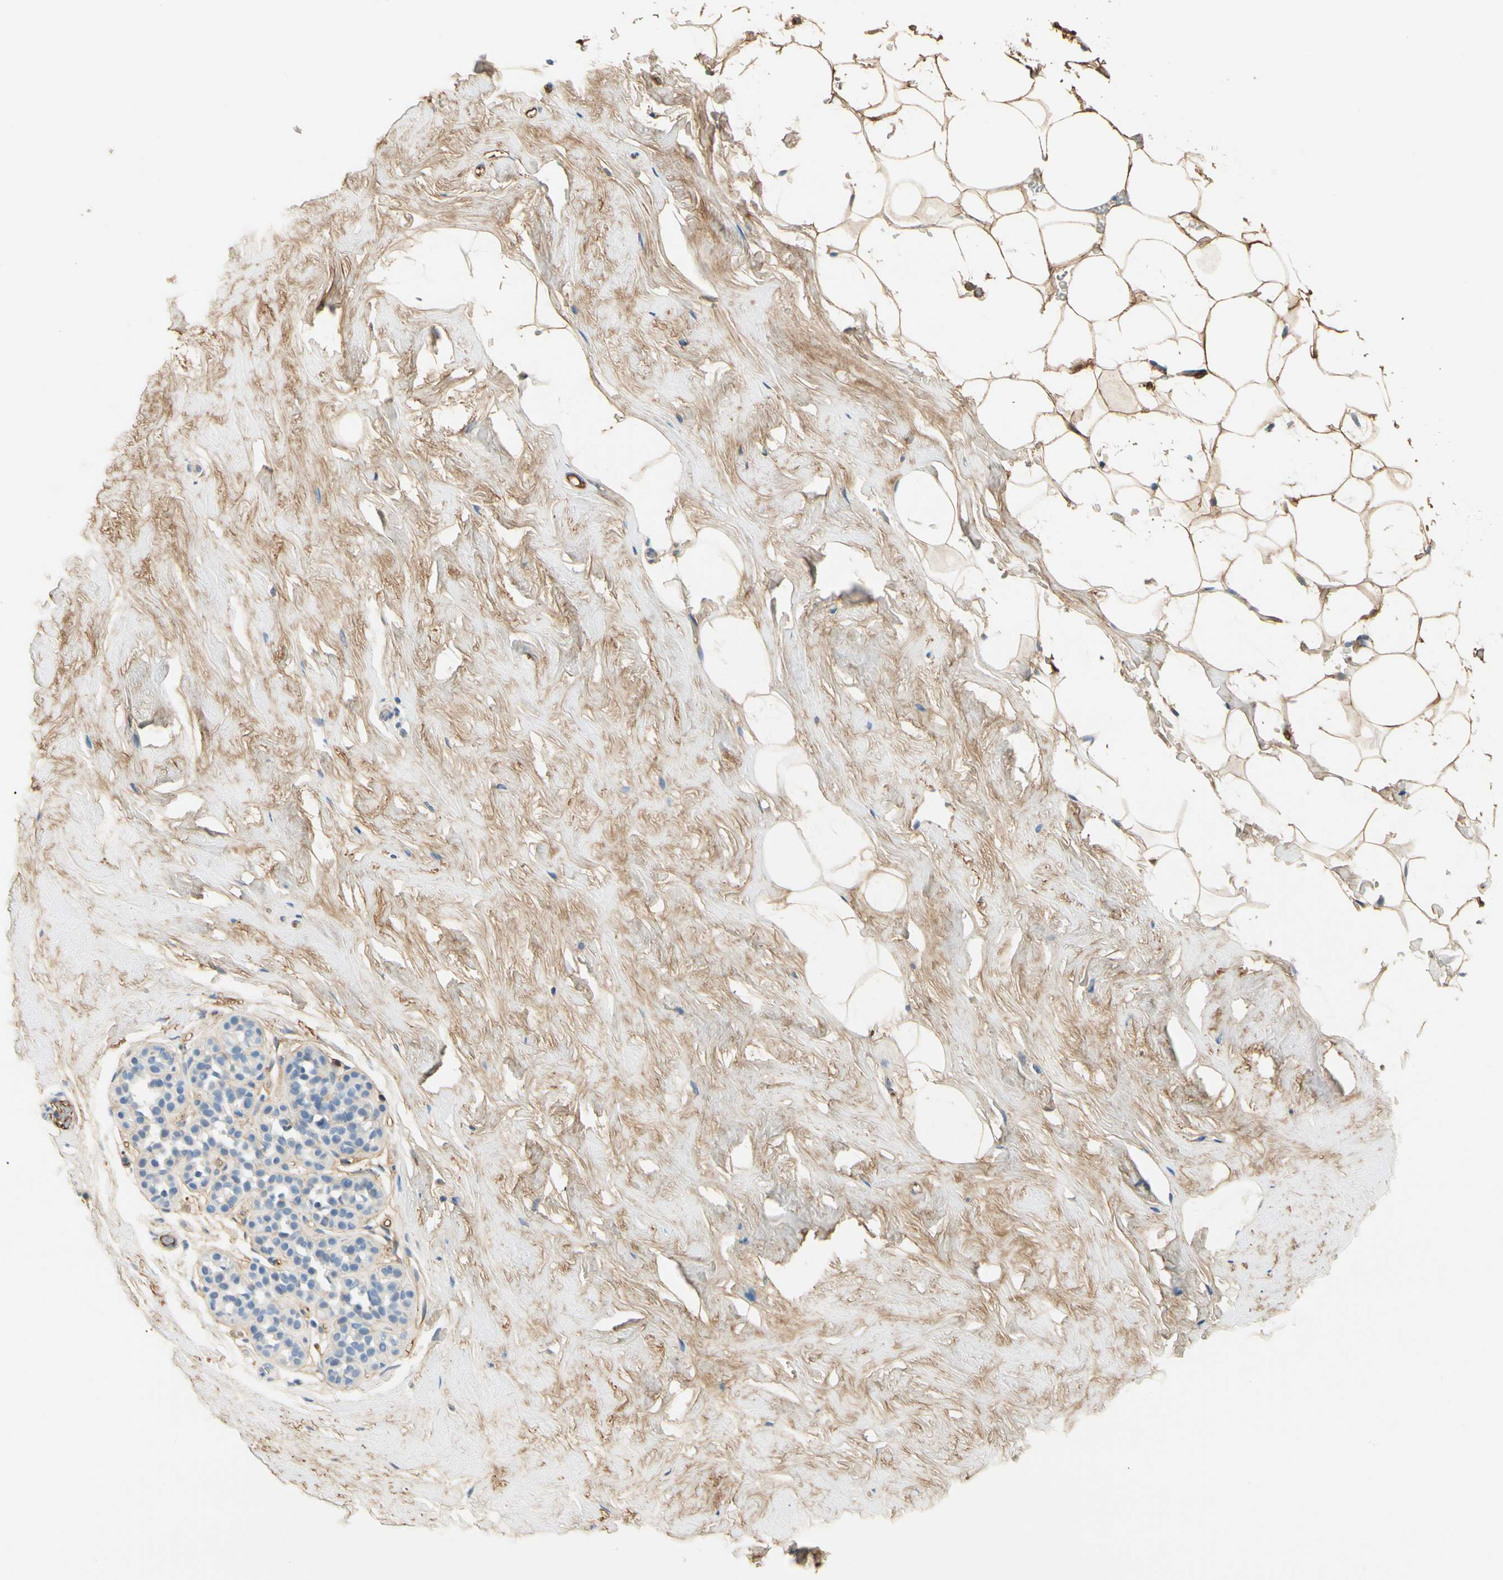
{"staining": {"intensity": "moderate", "quantity": ">75%", "location": "cytoplasmic/membranous"}, "tissue": "breast", "cell_type": "Adipocytes", "image_type": "normal", "snomed": [{"axis": "morphology", "description": "Normal tissue, NOS"}, {"axis": "topography", "description": "Breast"}], "caption": "Immunohistochemistry (IHC) of unremarkable breast demonstrates medium levels of moderate cytoplasmic/membranous expression in approximately >75% of adipocytes. (DAB (3,3'-diaminobenzidine) = brown stain, brightfield microscopy at high magnification).", "gene": "LAMB3", "patient": {"sex": "female", "age": 75}}